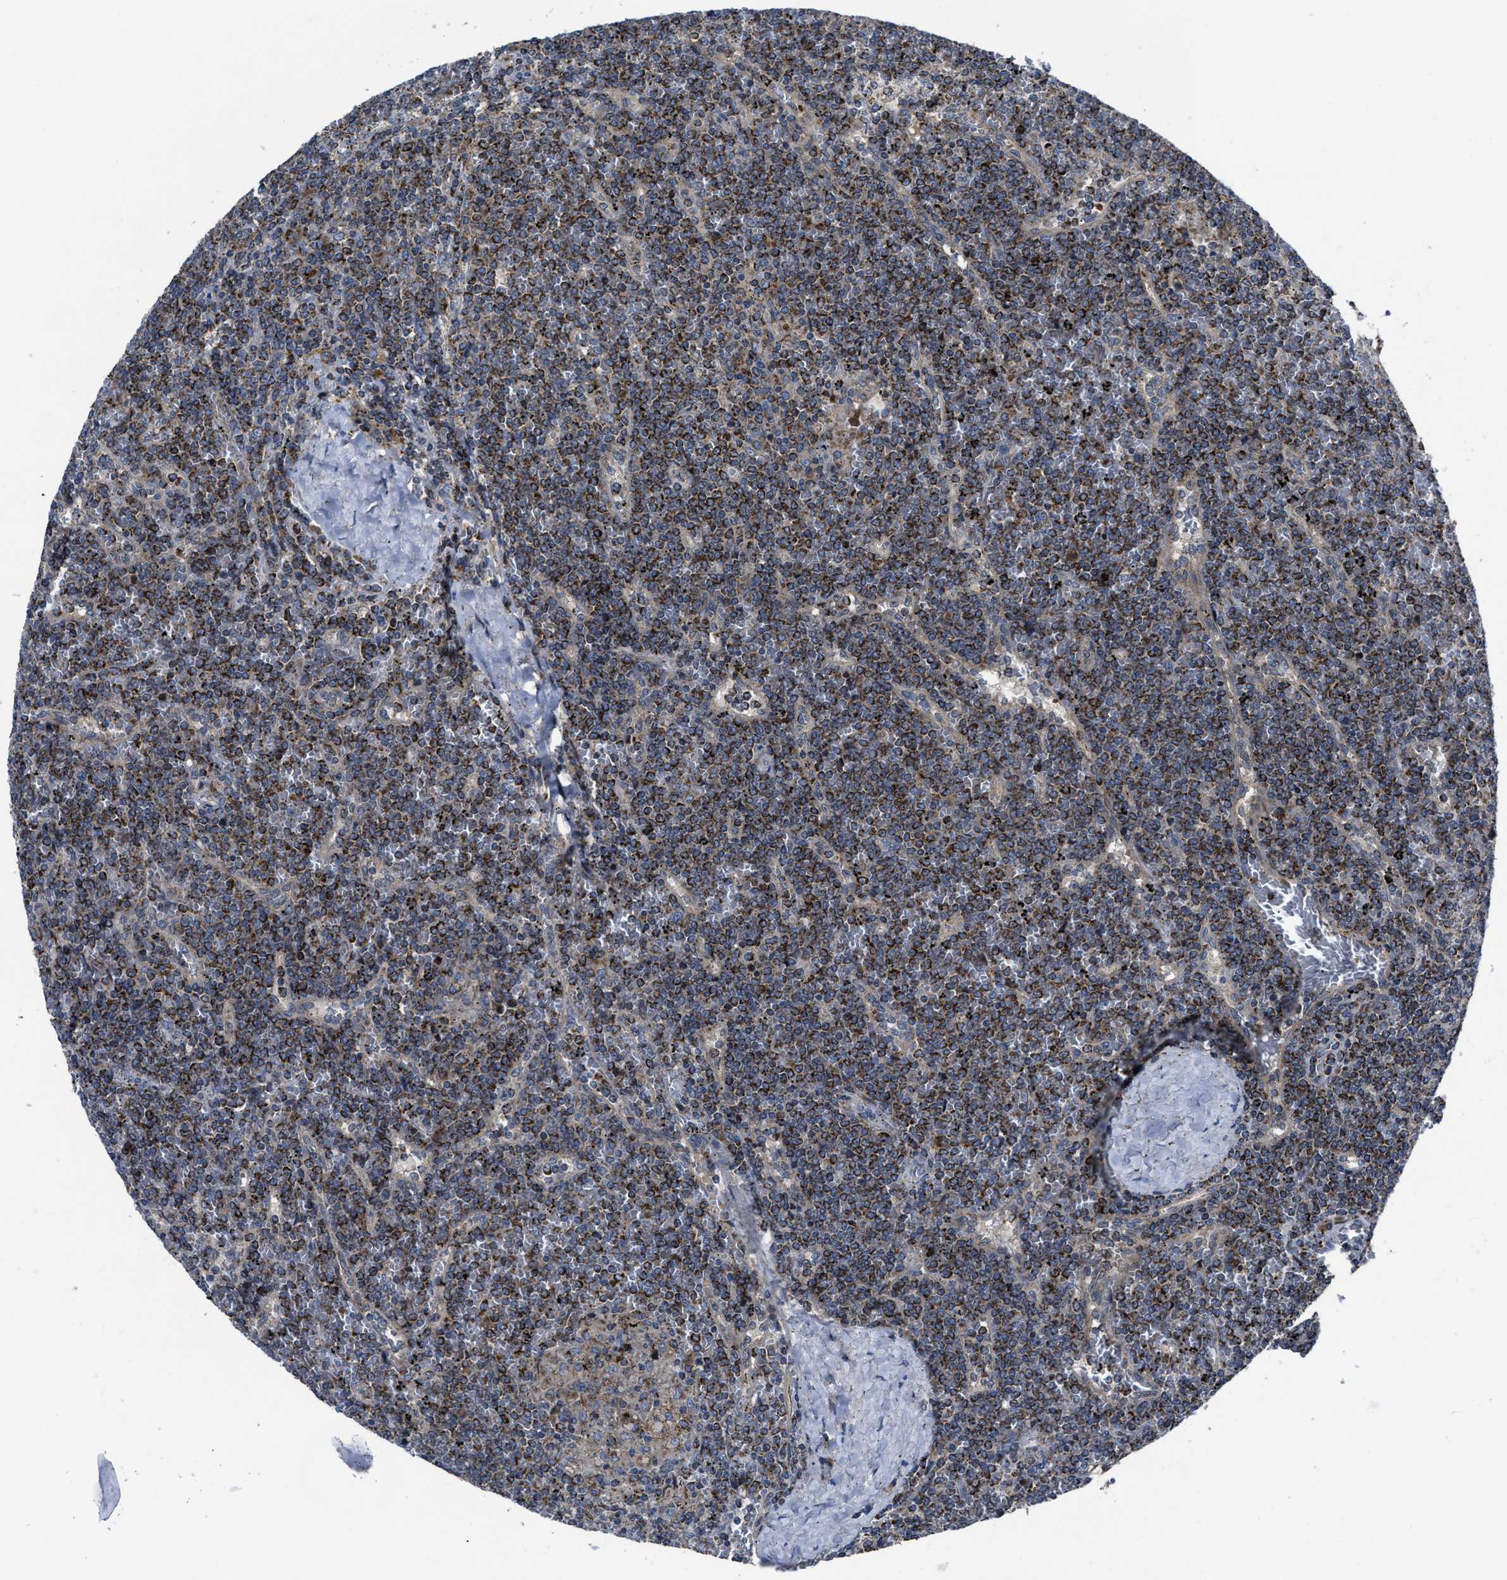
{"staining": {"intensity": "strong", "quantity": ">75%", "location": "cytoplasmic/membranous"}, "tissue": "lymphoma", "cell_type": "Tumor cells", "image_type": "cancer", "snomed": [{"axis": "morphology", "description": "Malignant lymphoma, non-Hodgkin's type, Low grade"}, {"axis": "topography", "description": "Spleen"}], "caption": "IHC micrograph of neoplastic tissue: human low-grade malignant lymphoma, non-Hodgkin's type stained using immunohistochemistry (IHC) reveals high levels of strong protein expression localized specifically in the cytoplasmic/membranous of tumor cells, appearing as a cytoplasmic/membranous brown color.", "gene": "PASK", "patient": {"sex": "female", "age": 19}}